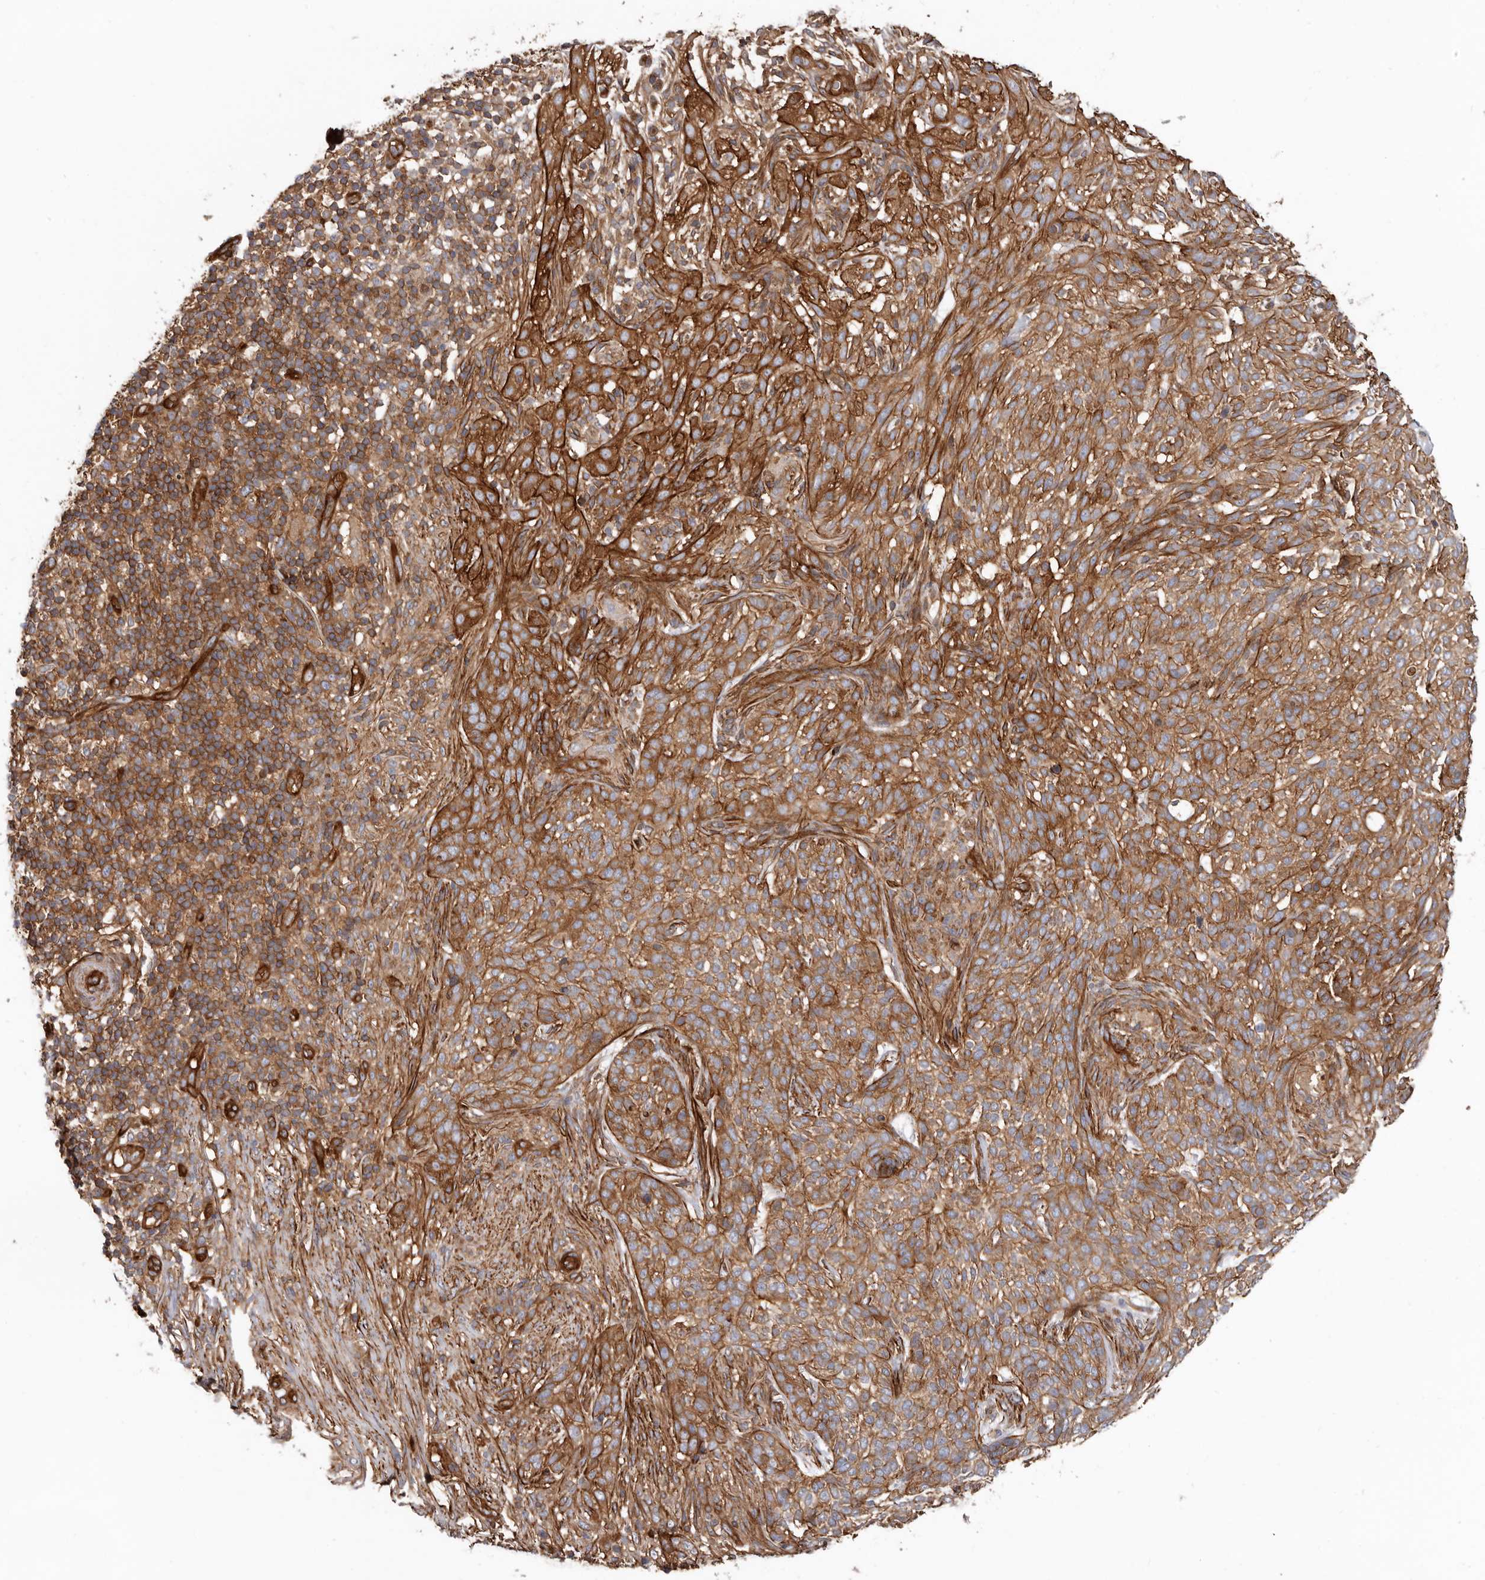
{"staining": {"intensity": "strong", "quantity": ">75%", "location": "cytoplasmic/membranous"}, "tissue": "skin cancer", "cell_type": "Tumor cells", "image_type": "cancer", "snomed": [{"axis": "morphology", "description": "Basal cell carcinoma"}, {"axis": "topography", "description": "Skin"}], "caption": "Protein expression analysis of human basal cell carcinoma (skin) reveals strong cytoplasmic/membranous staining in about >75% of tumor cells. The staining was performed using DAB, with brown indicating positive protein expression. Nuclei are stained blue with hematoxylin.", "gene": "TMC7", "patient": {"sex": "female", "age": 64}}